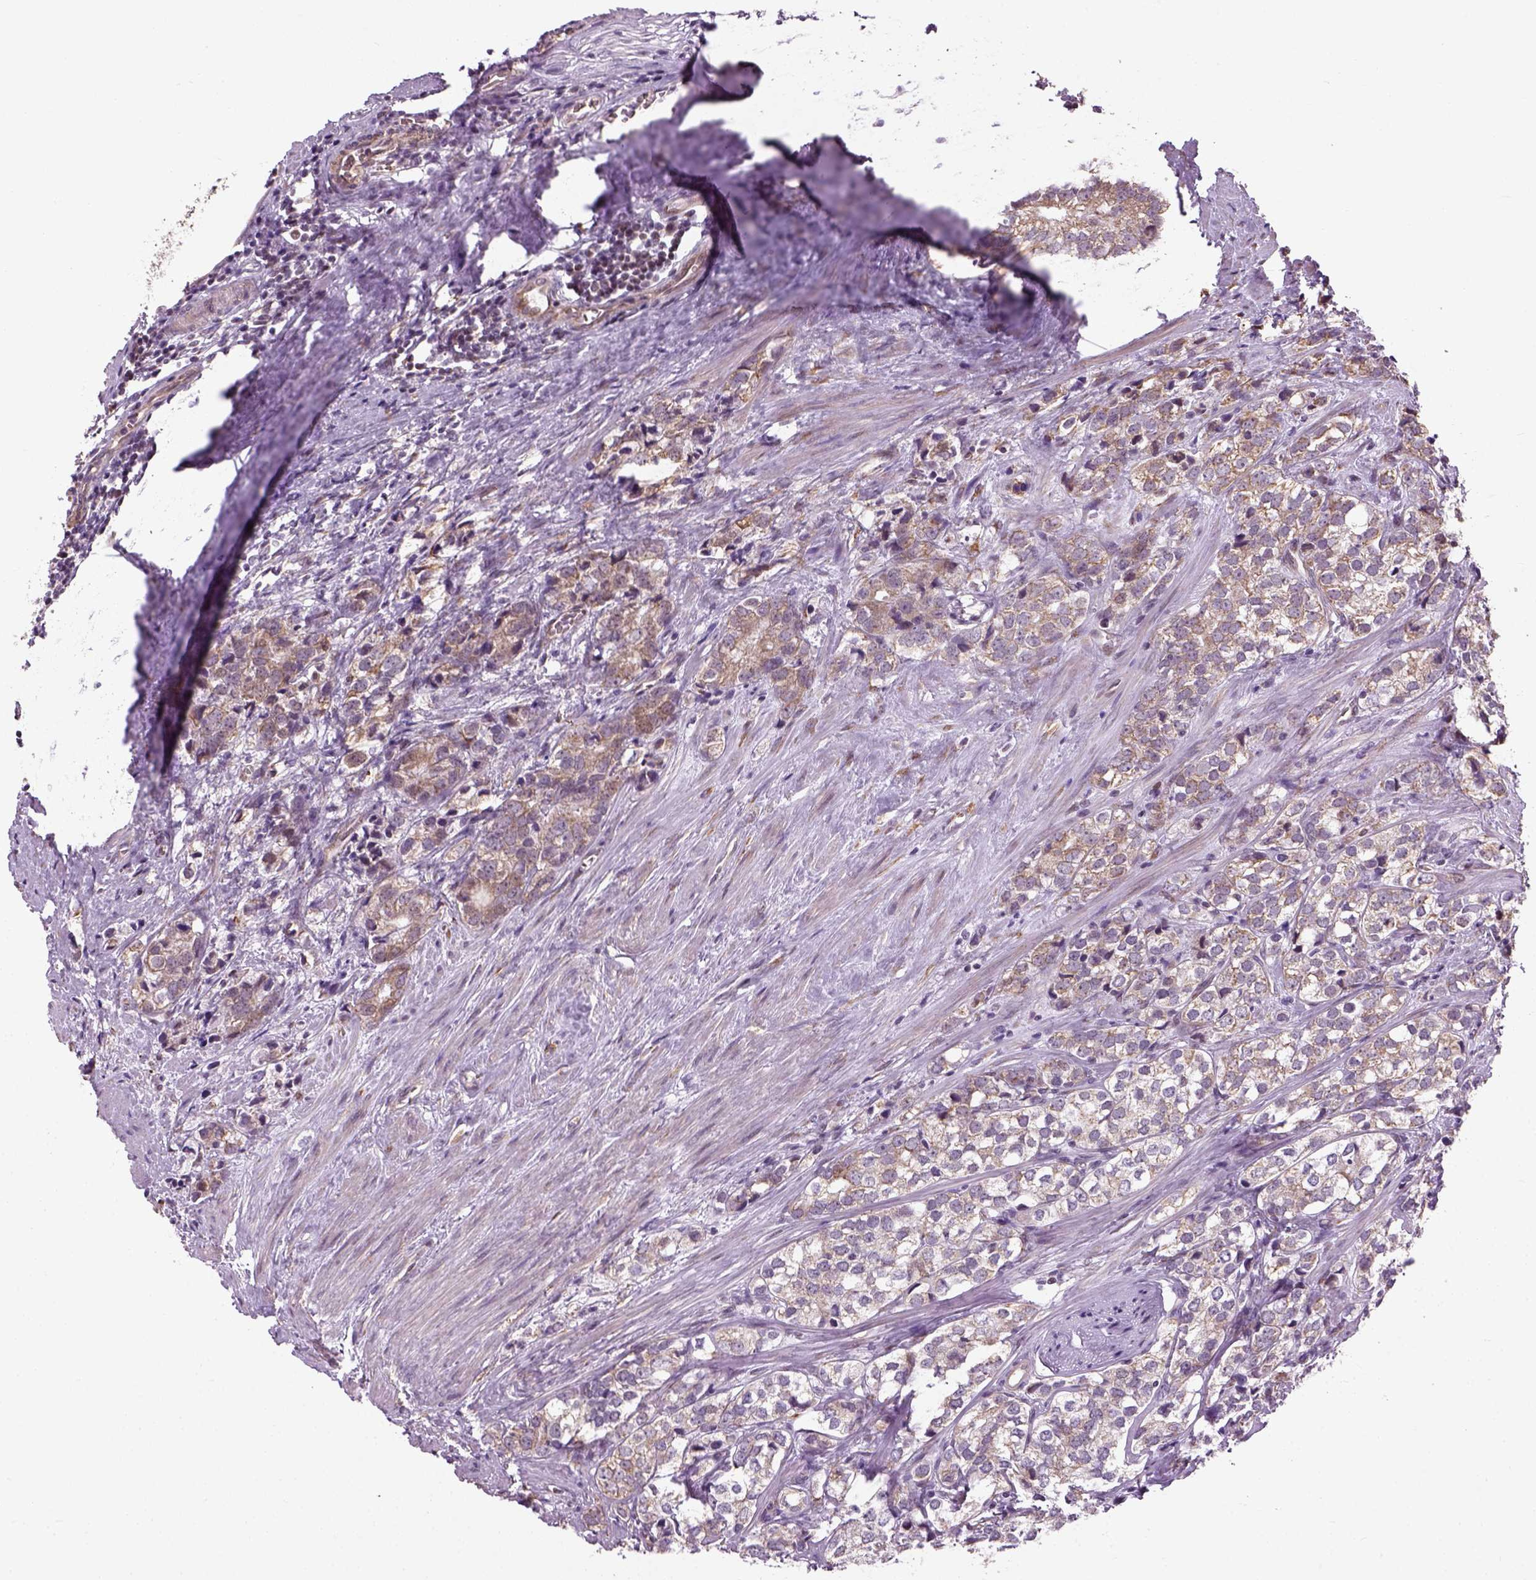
{"staining": {"intensity": "weak", "quantity": ">75%", "location": "cytoplasmic/membranous"}, "tissue": "prostate cancer", "cell_type": "Tumor cells", "image_type": "cancer", "snomed": [{"axis": "morphology", "description": "Adenocarcinoma, NOS"}, {"axis": "topography", "description": "Prostate and seminal vesicle, NOS"}], "caption": "Immunohistochemistry (DAB) staining of adenocarcinoma (prostate) demonstrates weak cytoplasmic/membranous protein staining in approximately >75% of tumor cells.", "gene": "XK", "patient": {"sex": "male", "age": 63}}